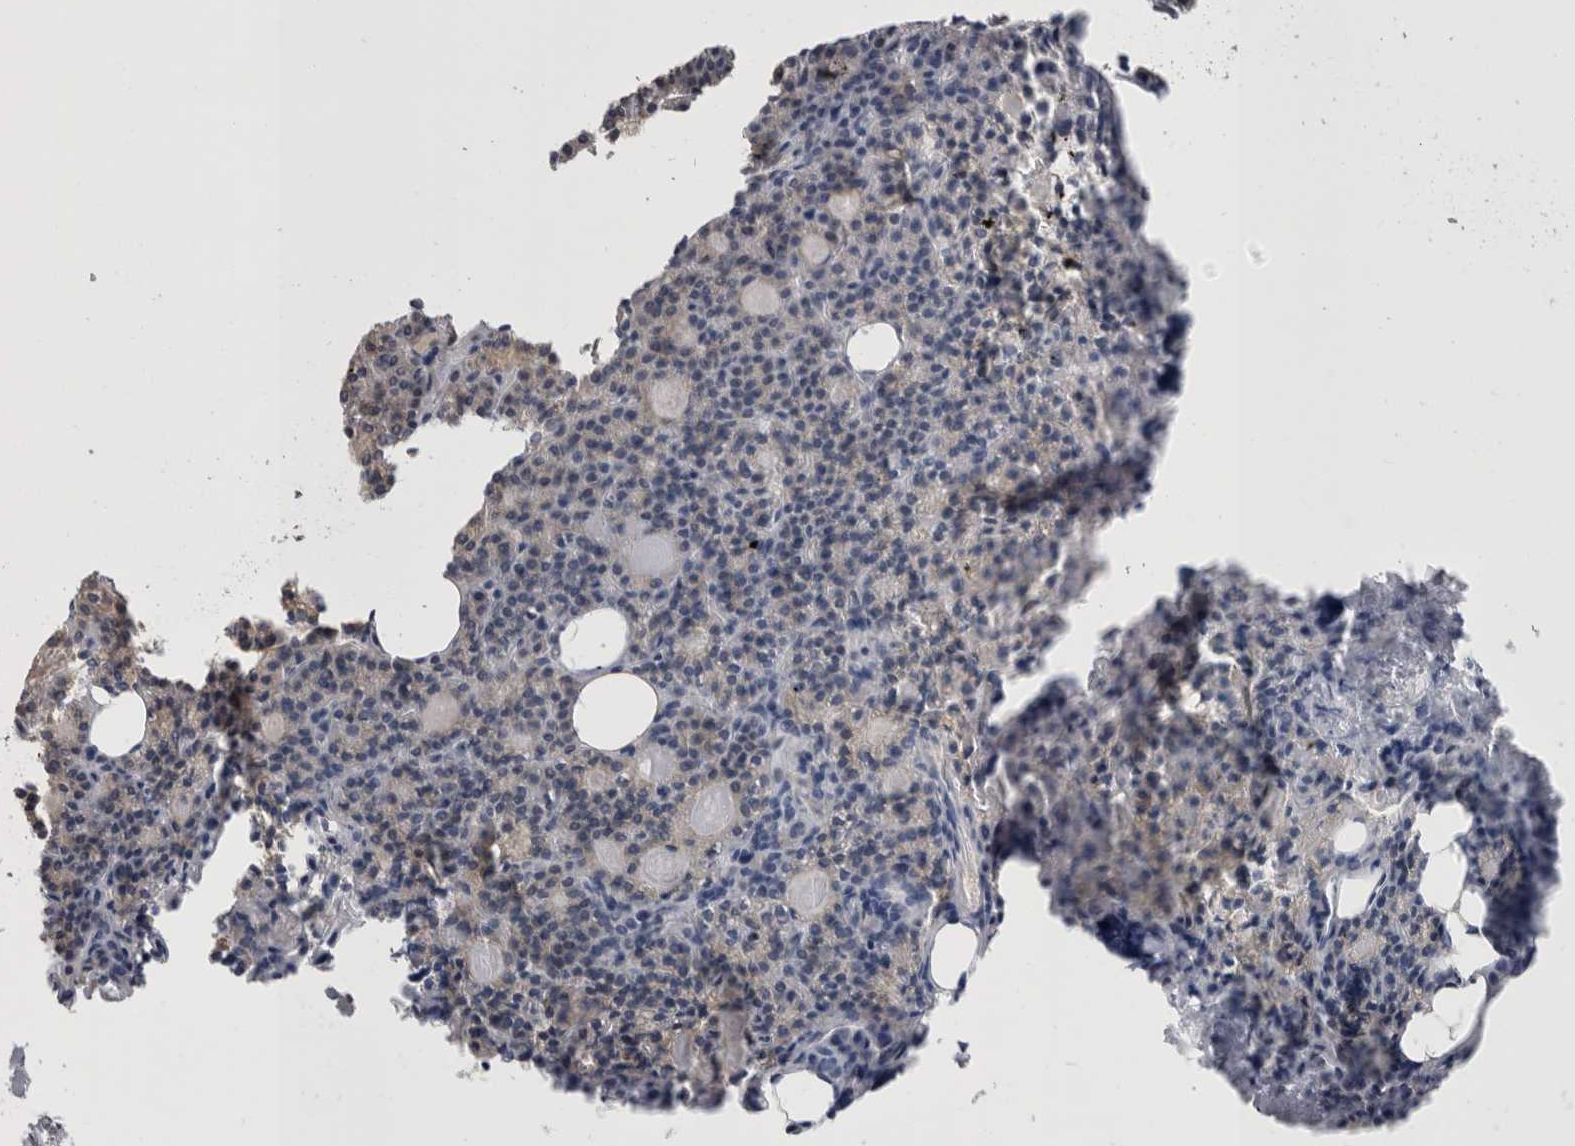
{"staining": {"intensity": "weak", "quantity": "25%-75%", "location": "cytoplasmic/membranous"}, "tissue": "parathyroid gland", "cell_type": "Glandular cells", "image_type": "normal", "snomed": [{"axis": "morphology", "description": "Normal tissue, NOS"}, {"axis": "morphology", "description": "Adenoma, NOS"}, {"axis": "topography", "description": "Parathyroid gland"}], "caption": "Immunohistochemistry of normal human parathyroid gland demonstrates low levels of weak cytoplasmic/membranous staining in about 25%-75% of glandular cells. The staining was performed using DAB (3,3'-diaminobenzidine) to visualize the protein expression in brown, while the nuclei were stained in blue with hematoxylin (Magnification: 20x).", "gene": "ASTN2", "patient": {"sex": "female", "age": 57}}